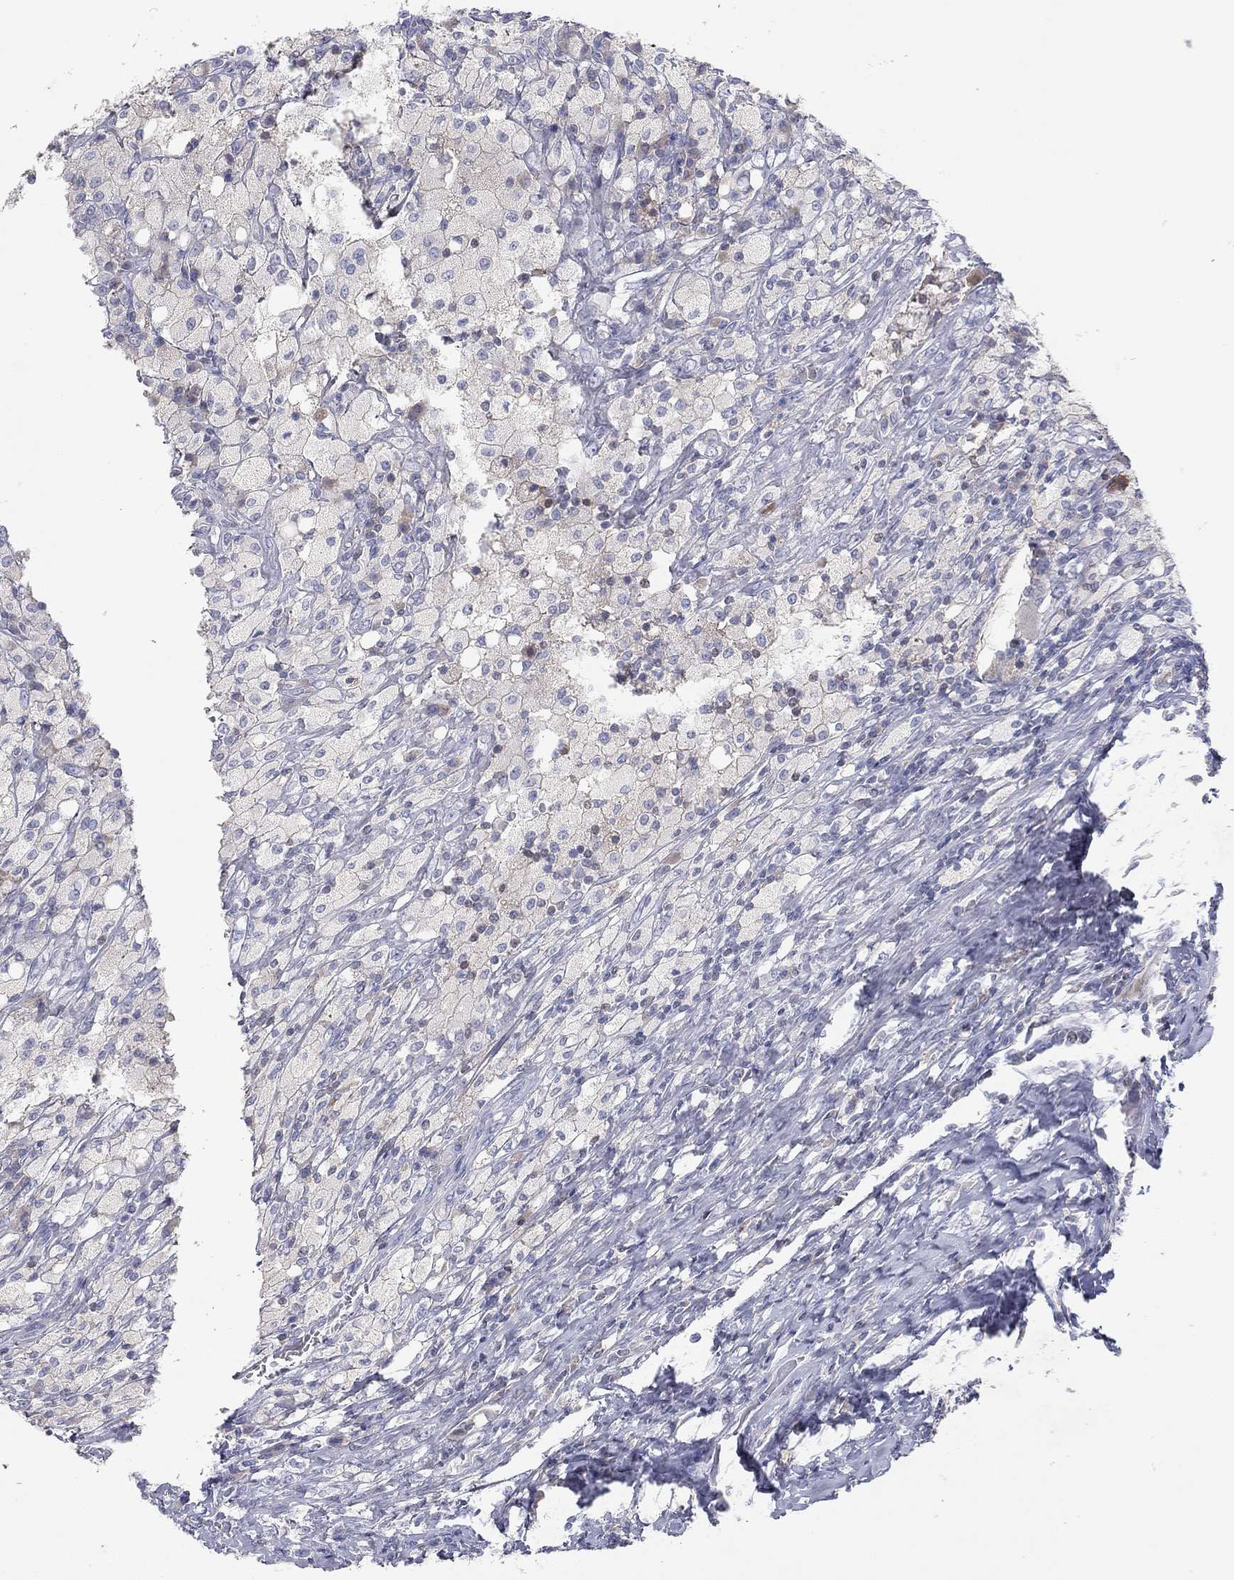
{"staining": {"intensity": "negative", "quantity": "none", "location": "none"}, "tissue": "testis cancer", "cell_type": "Tumor cells", "image_type": "cancer", "snomed": [{"axis": "morphology", "description": "Necrosis, NOS"}, {"axis": "morphology", "description": "Carcinoma, Embryonal, NOS"}, {"axis": "topography", "description": "Testis"}], "caption": "This is a histopathology image of immunohistochemistry (IHC) staining of embryonal carcinoma (testis), which shows no staining in tumor cells.", "gene": "CPT1B", "patient": {"sex": "male", "age": 19}}